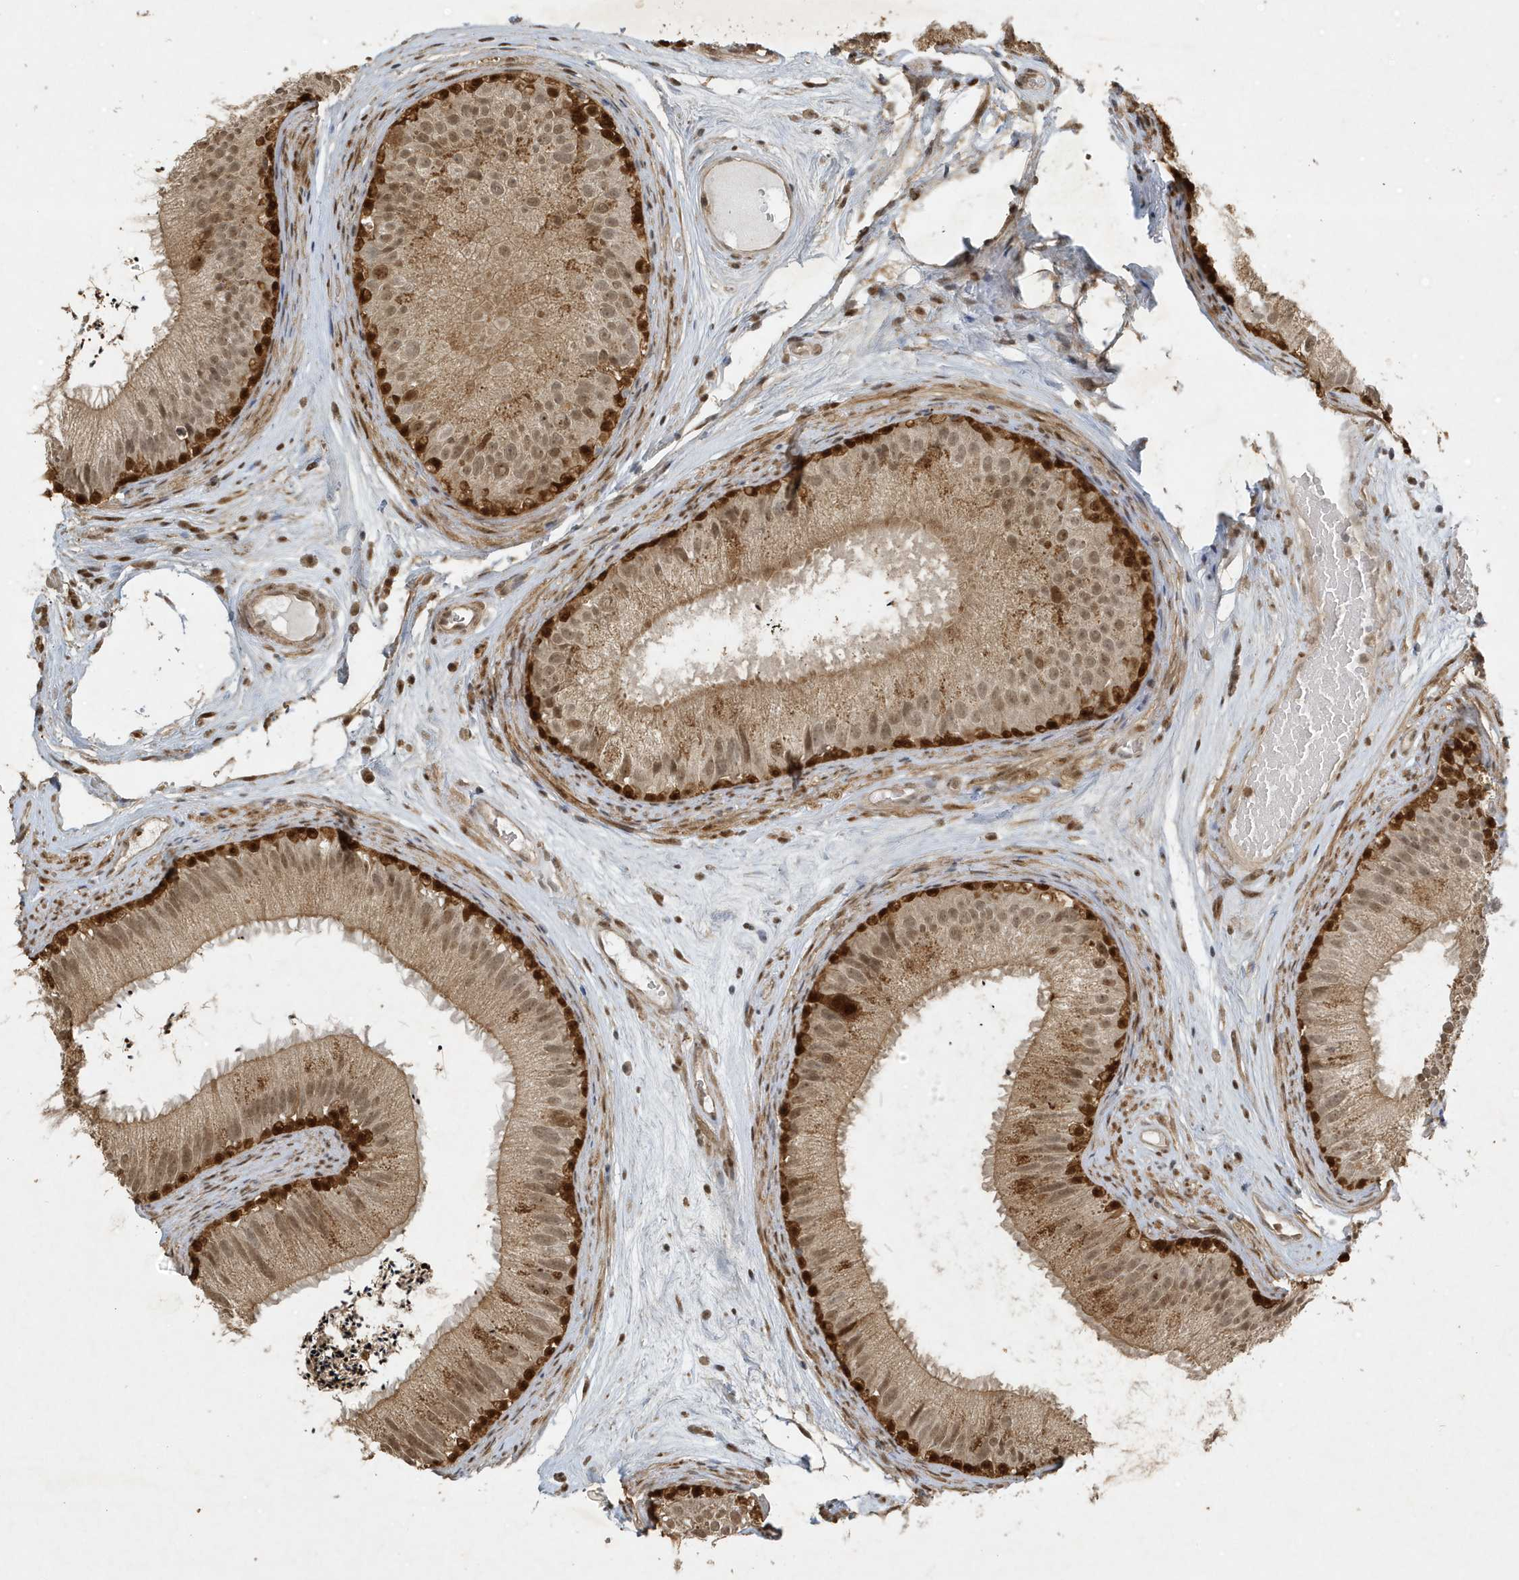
{"staining": {"intensity": "strong", "quantity": ">75%", "location": "cytoplasmic/membranous,nuclear"}, "tissue": "epididymis", "cell_type": "Glandular cells", "image_type": "normal", "snomed": [{"axis": "morphology", "description": "Normal tissue, NOS"}, {"axis": "topography", "description": "Epididymis"}], "caption": "Immunohistochemical staining of benign human epididymis demonstrates strong cytoplasmic/membranous,nuclear protein positivity in about >75% of glandular cells.", "gene": "HSPA1A", "patient": {"sex": "male", "age": 77}}